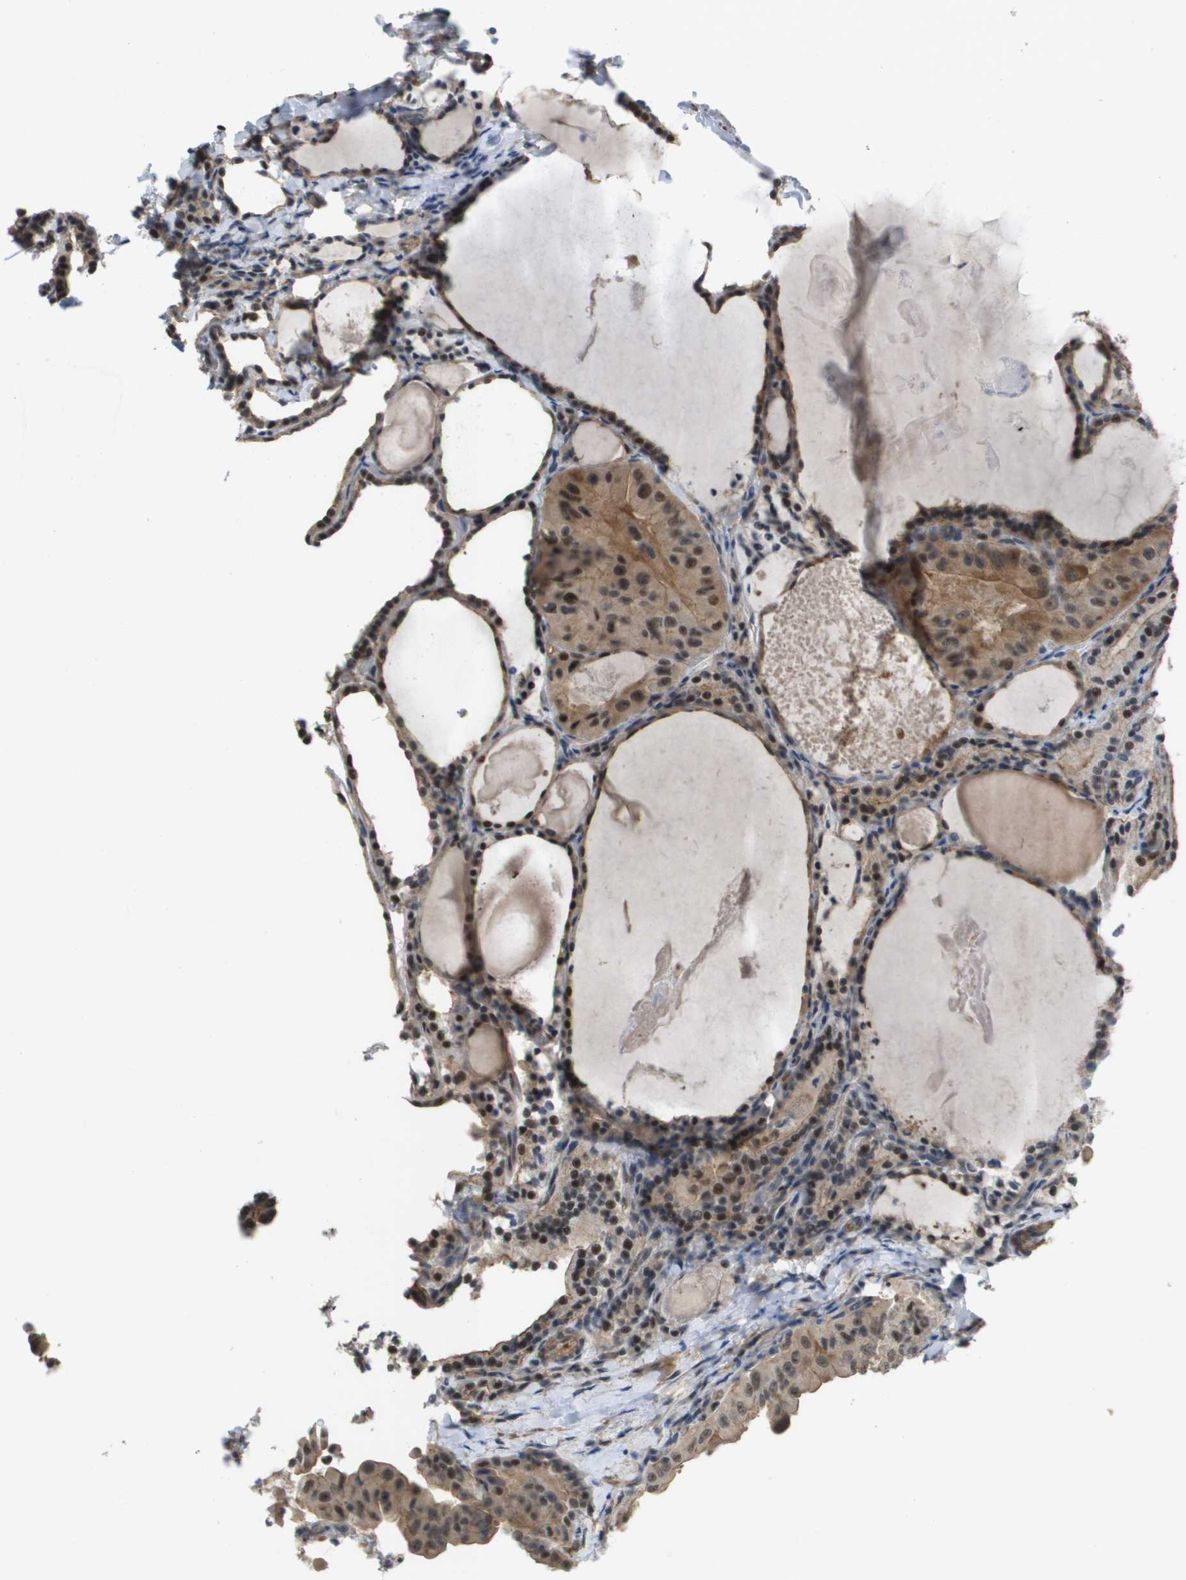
{"staining": {"intensity": "moderate", "quantity": ">75%", "location": "cytoplasmic/membranous,nuclear"}, "tissue": "thyroid cancer", "cell_type": "Tumor cells", "image_type": "cancer", "snomed": [{"axis": "morphology", "description": "Papillary adenocarcinoma, NOS"}, {"axis": "topography", "description": "Thyroid gland"}], "caption": "Thyroid cancer (papillary adenocarcinoma) stained with a protein marker shows moderate staining in tumor cells.", "gene": "RNF112", "patient": {"sex": "female", "age": 42}}